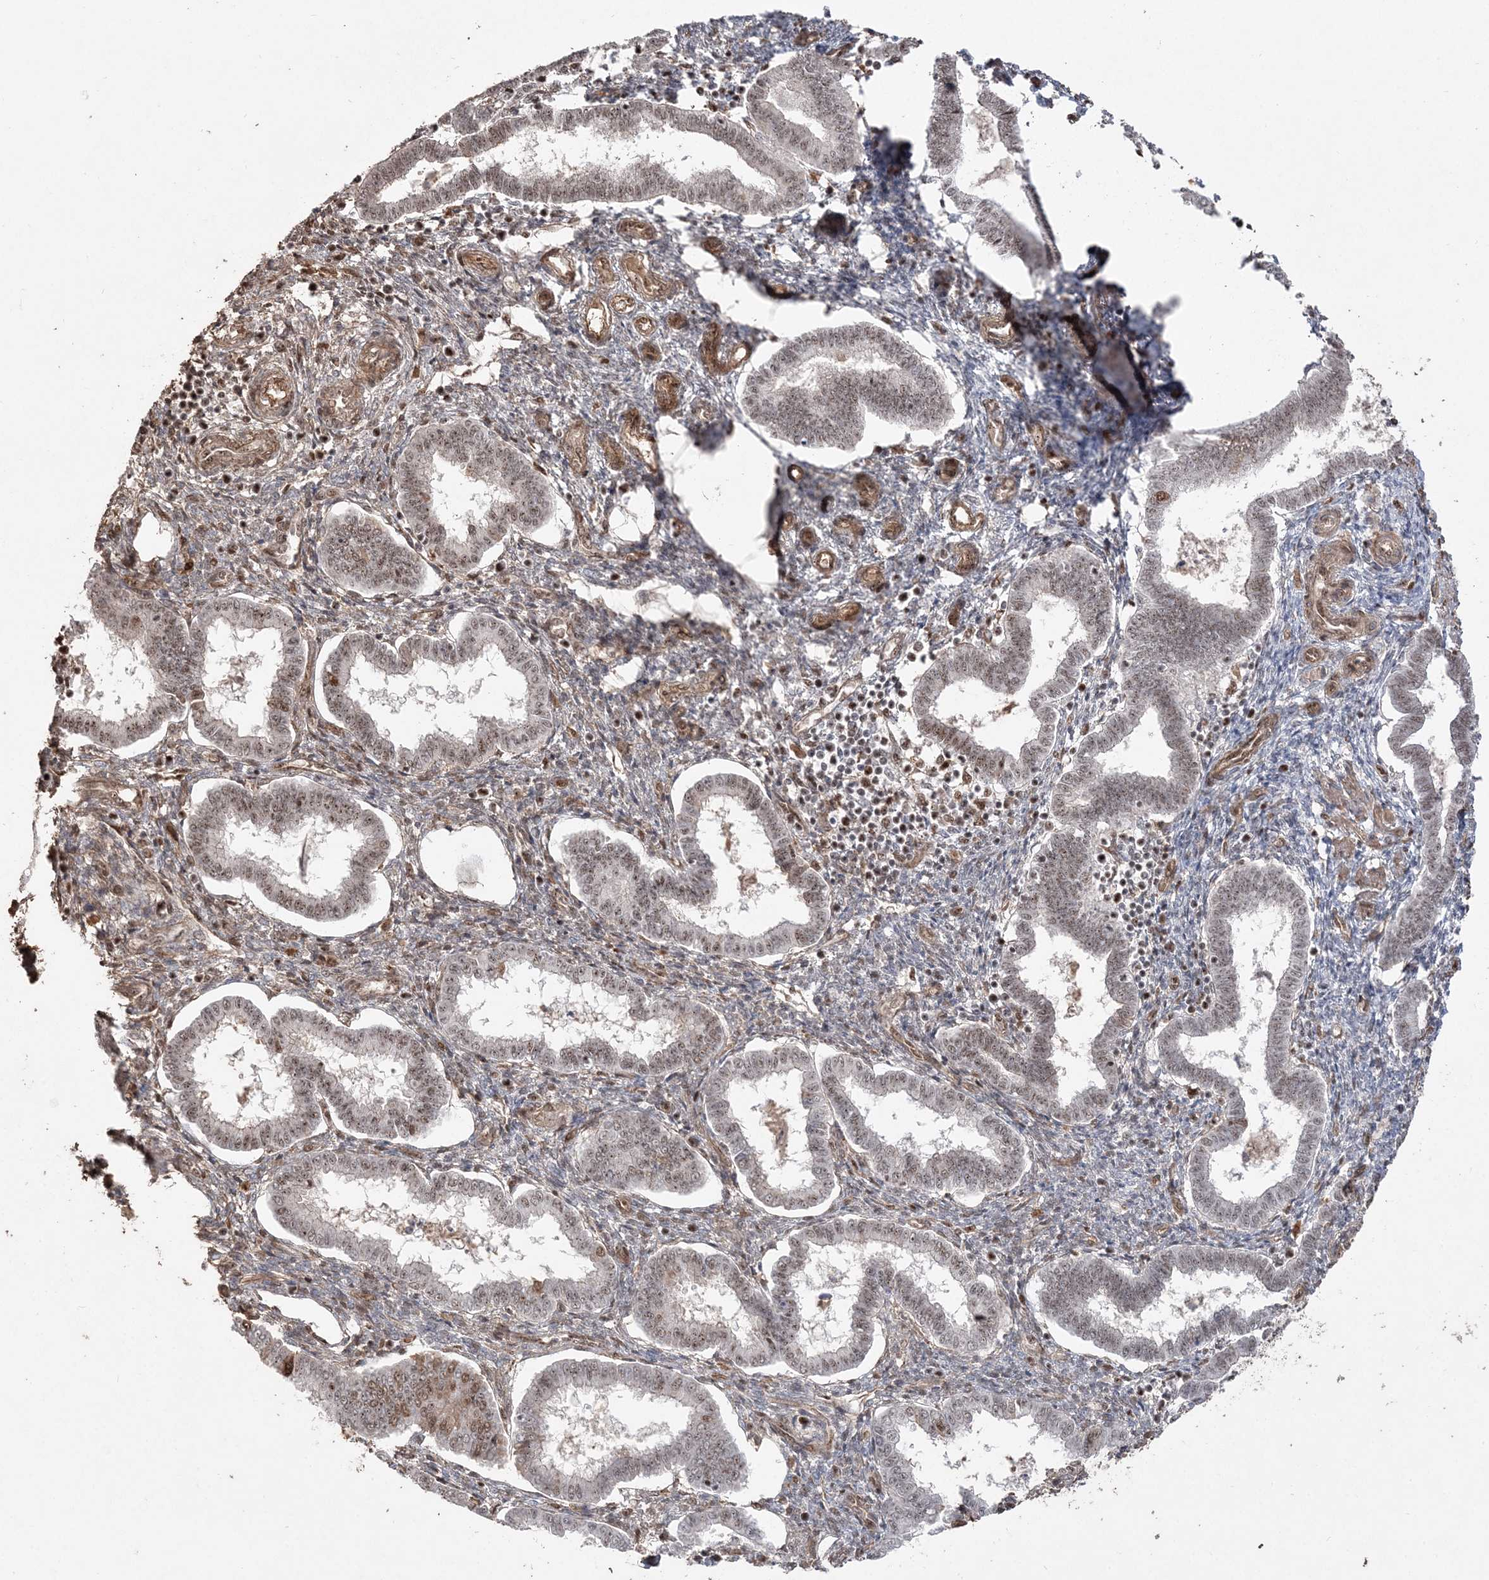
{"staining": {"intensity": "weak", "quantity": "25%-75%", "location": "nuclear"}, "tissue": "endometrium", "cell_type": "Cells in endometrial stroma", "image_type": "normal", "snomed": [{"axis": "morphology", "description": "Normal tissue, NOS"}, {"axis": "topography", "description": "Endometrium"}], "caption": "Cells in endometrial stroma display low levels of weak nuclear positivity in approximately 25%-75% of cells in unremarkable human endometrium.", "gene": "RBM17", "patient": {"sex": "female", "age": 24}}